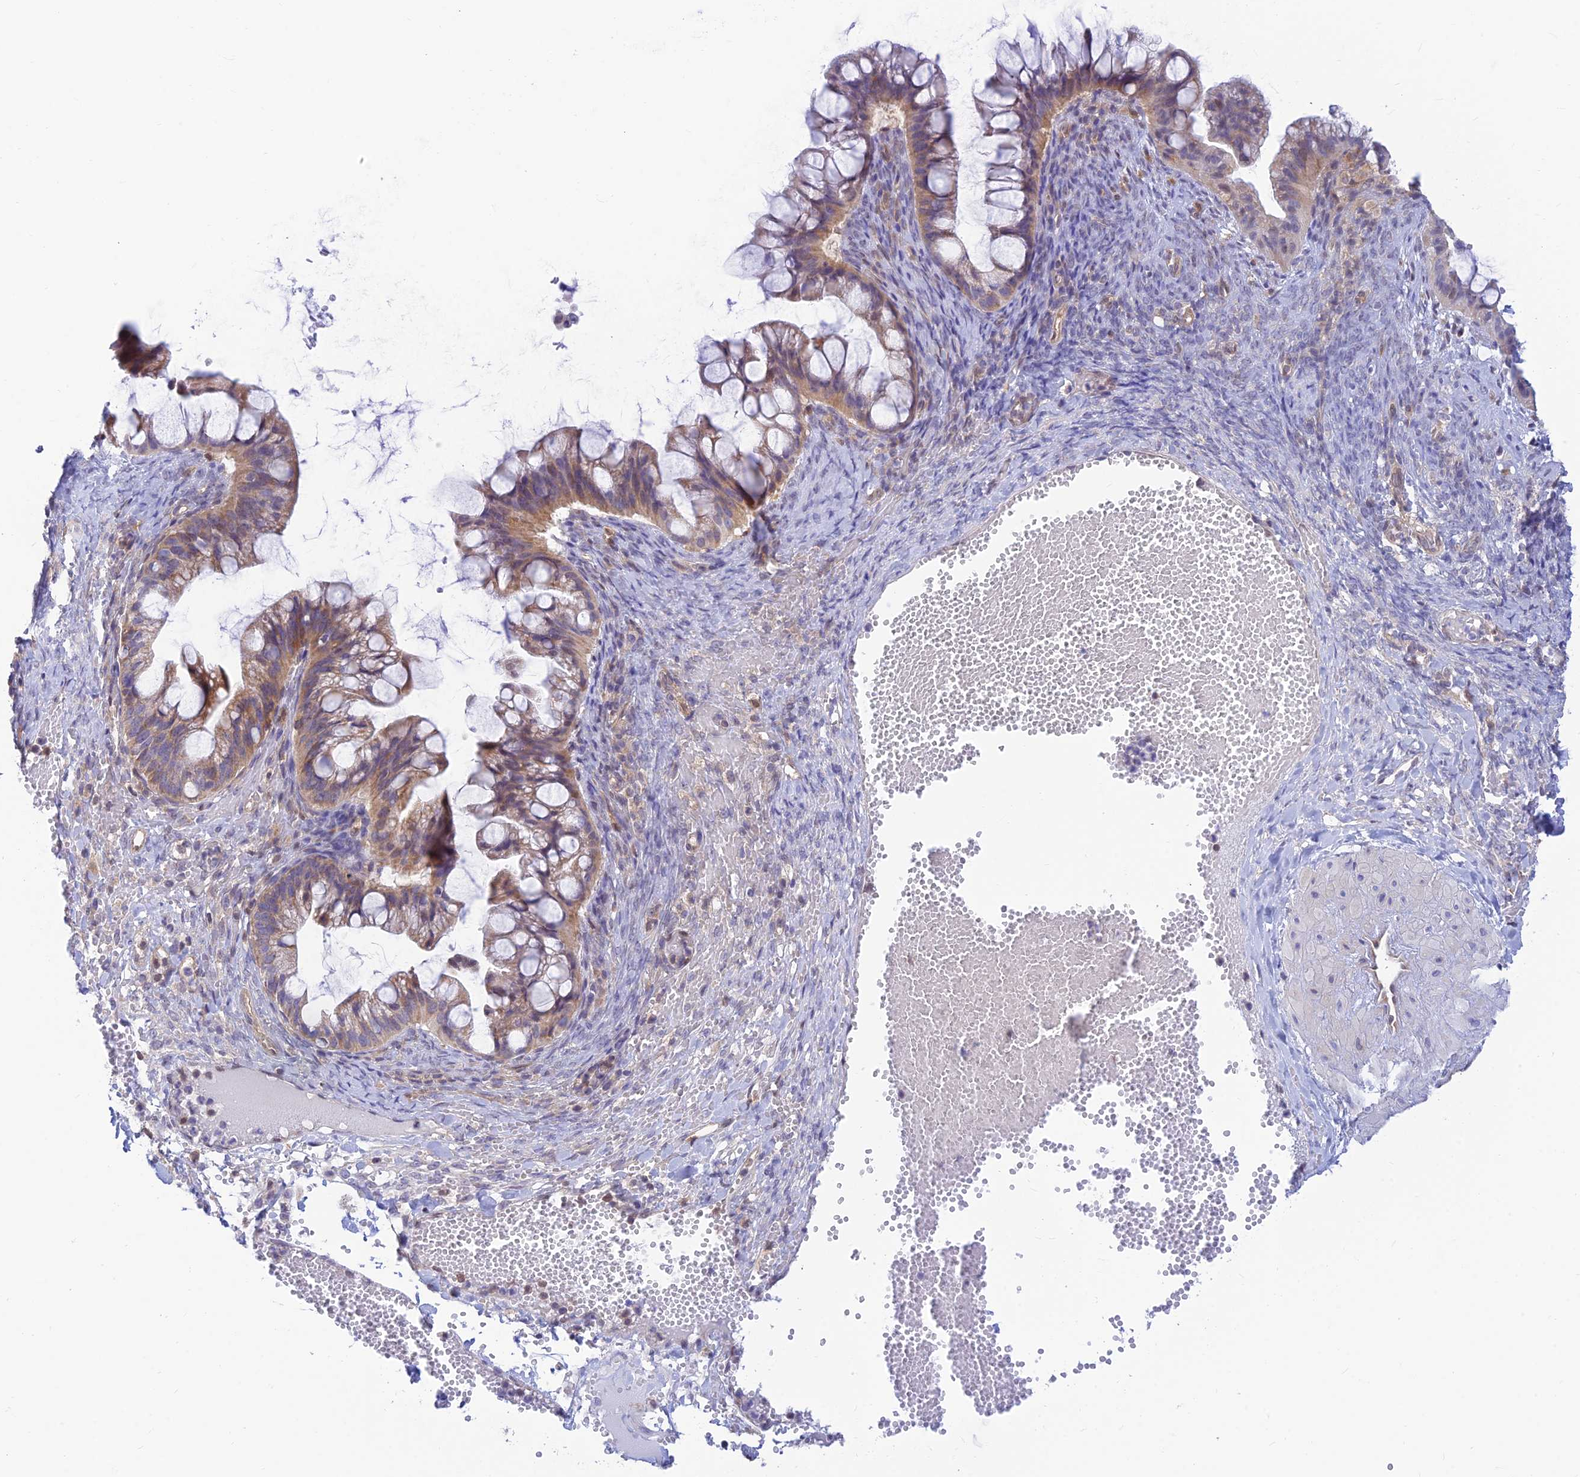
{"staining": {"intensity": "weak", "quantity": ">75%", "location": "cytoplasmic/membranous"}, "tissue": "ovarian cancer", "cell_type": "Tumor cells", "image_type": "cancer", "snomed": [{"axis": "morphology", "description": "Cystadenocarcinoma, mucinous, NOS"}, {"axis": "topography", "description": "Ovary"}], "caption": "Brown immunohistochemical staining in human ovarian mucinous cystadenocarcinoma demonstrates weak cytoplasmic/membranous positivity in about >75% of tumor cells.", "gene": "LYSMD2", "patient": {"sex": "female", "age": 73}}